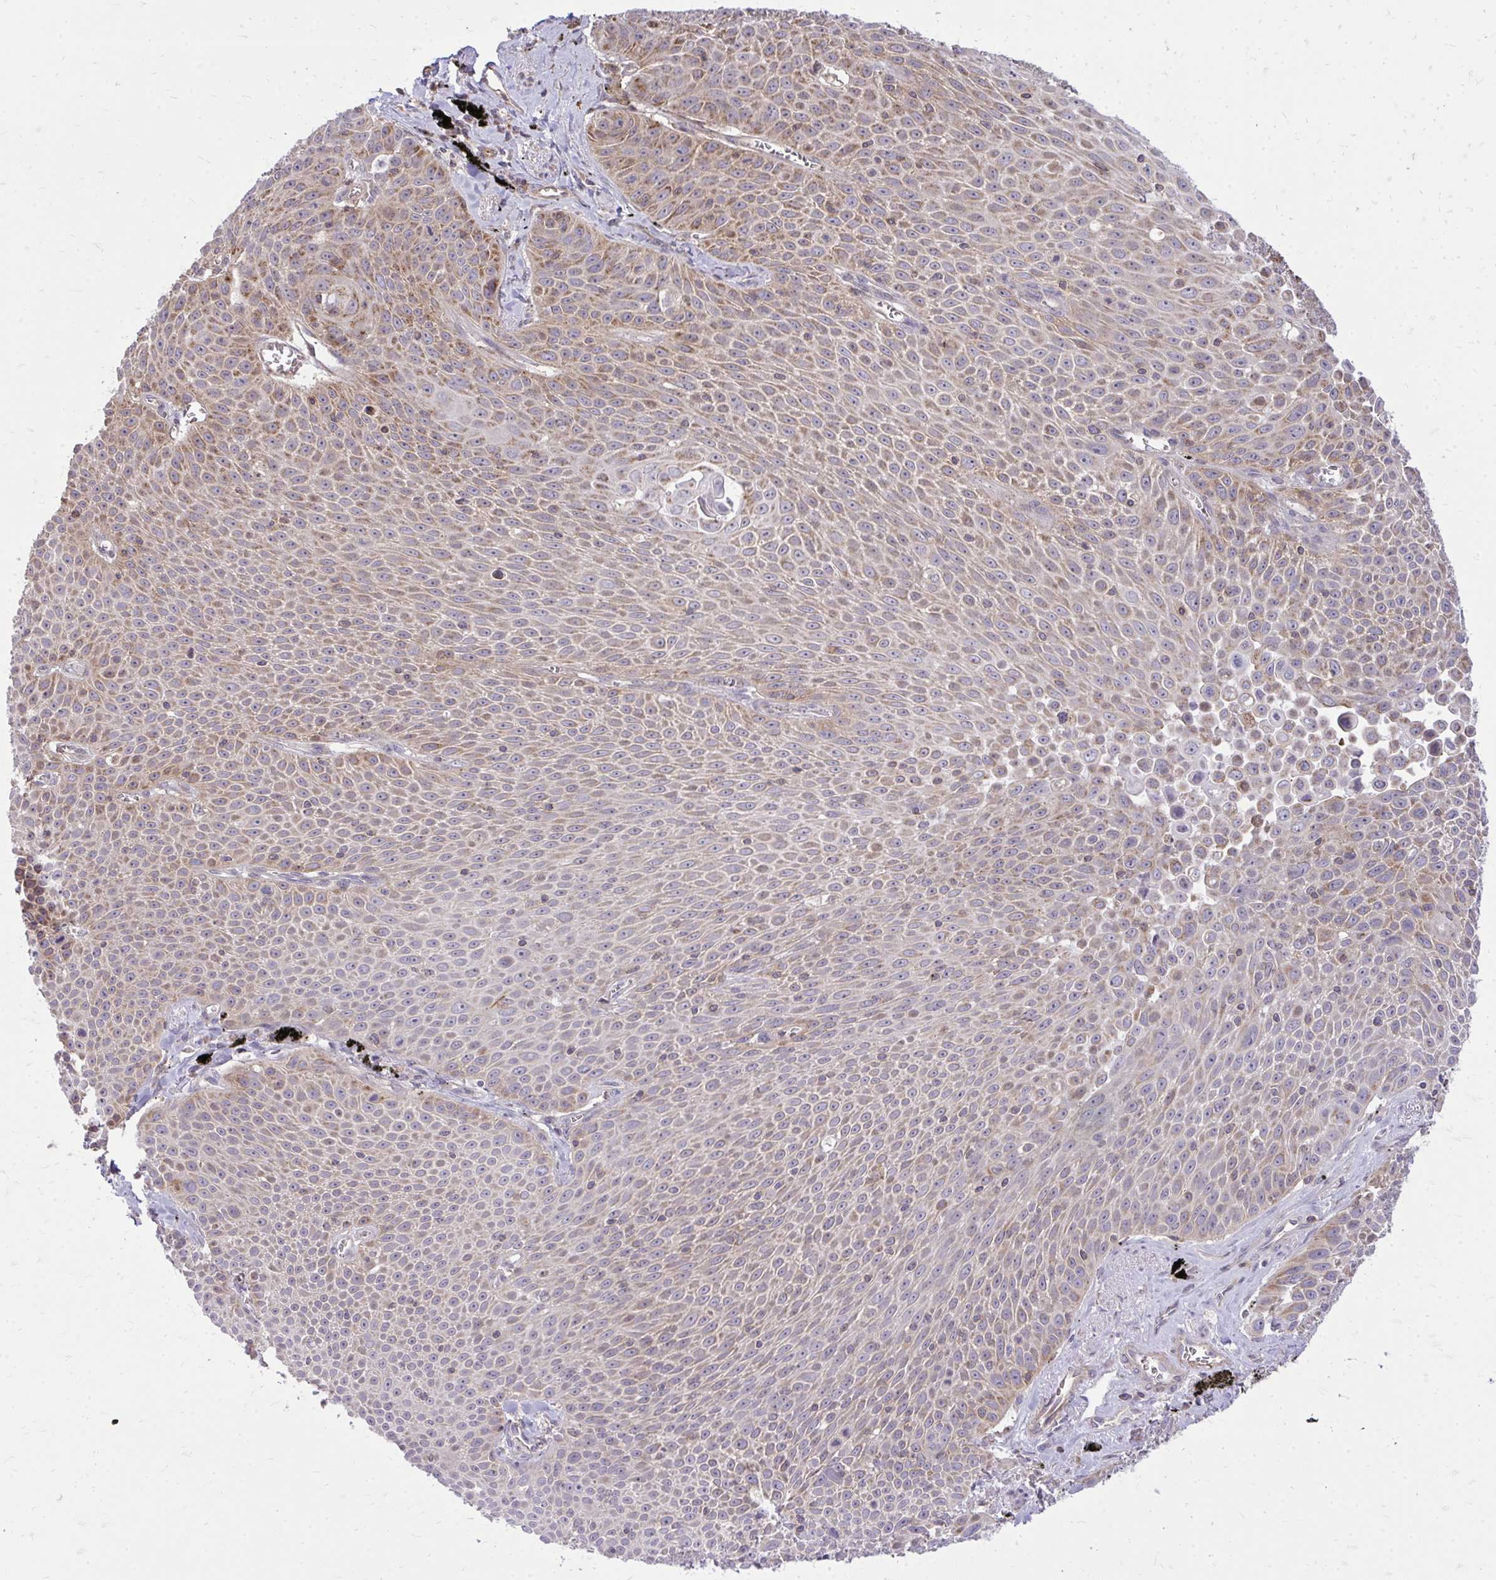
{"staining": {"intensity": "moderate", "quantity": "25%-75%", "location": "cytoplasmic/membranous"}, "tissue": "lung cancer", "cell_type": "Tumor cells", "image_type": "cancer", "snomed": [{"axis": "morphology", "description": "Squamous cell carcinoma, NOS"}, {"axis": "morphology", "description": "Squamous cell carcinoma, metastatic, NOS"}, {"axis": "topography", "description": "Lymph node"}, {"axis": "topography", "description": "Lung"}], "caption": "An immunohistochemistry histopathology image of neoplastic tissue is shown. Protein staining in brown shows moderate cytoplasmic/membranous positivity in lung cancer (metastatic squamous cell carcinoma) within tumor cells. Nuclei are stained in blue.", "gene": "SLC7A5", "patient": {"sex": "female", "age": 62}}